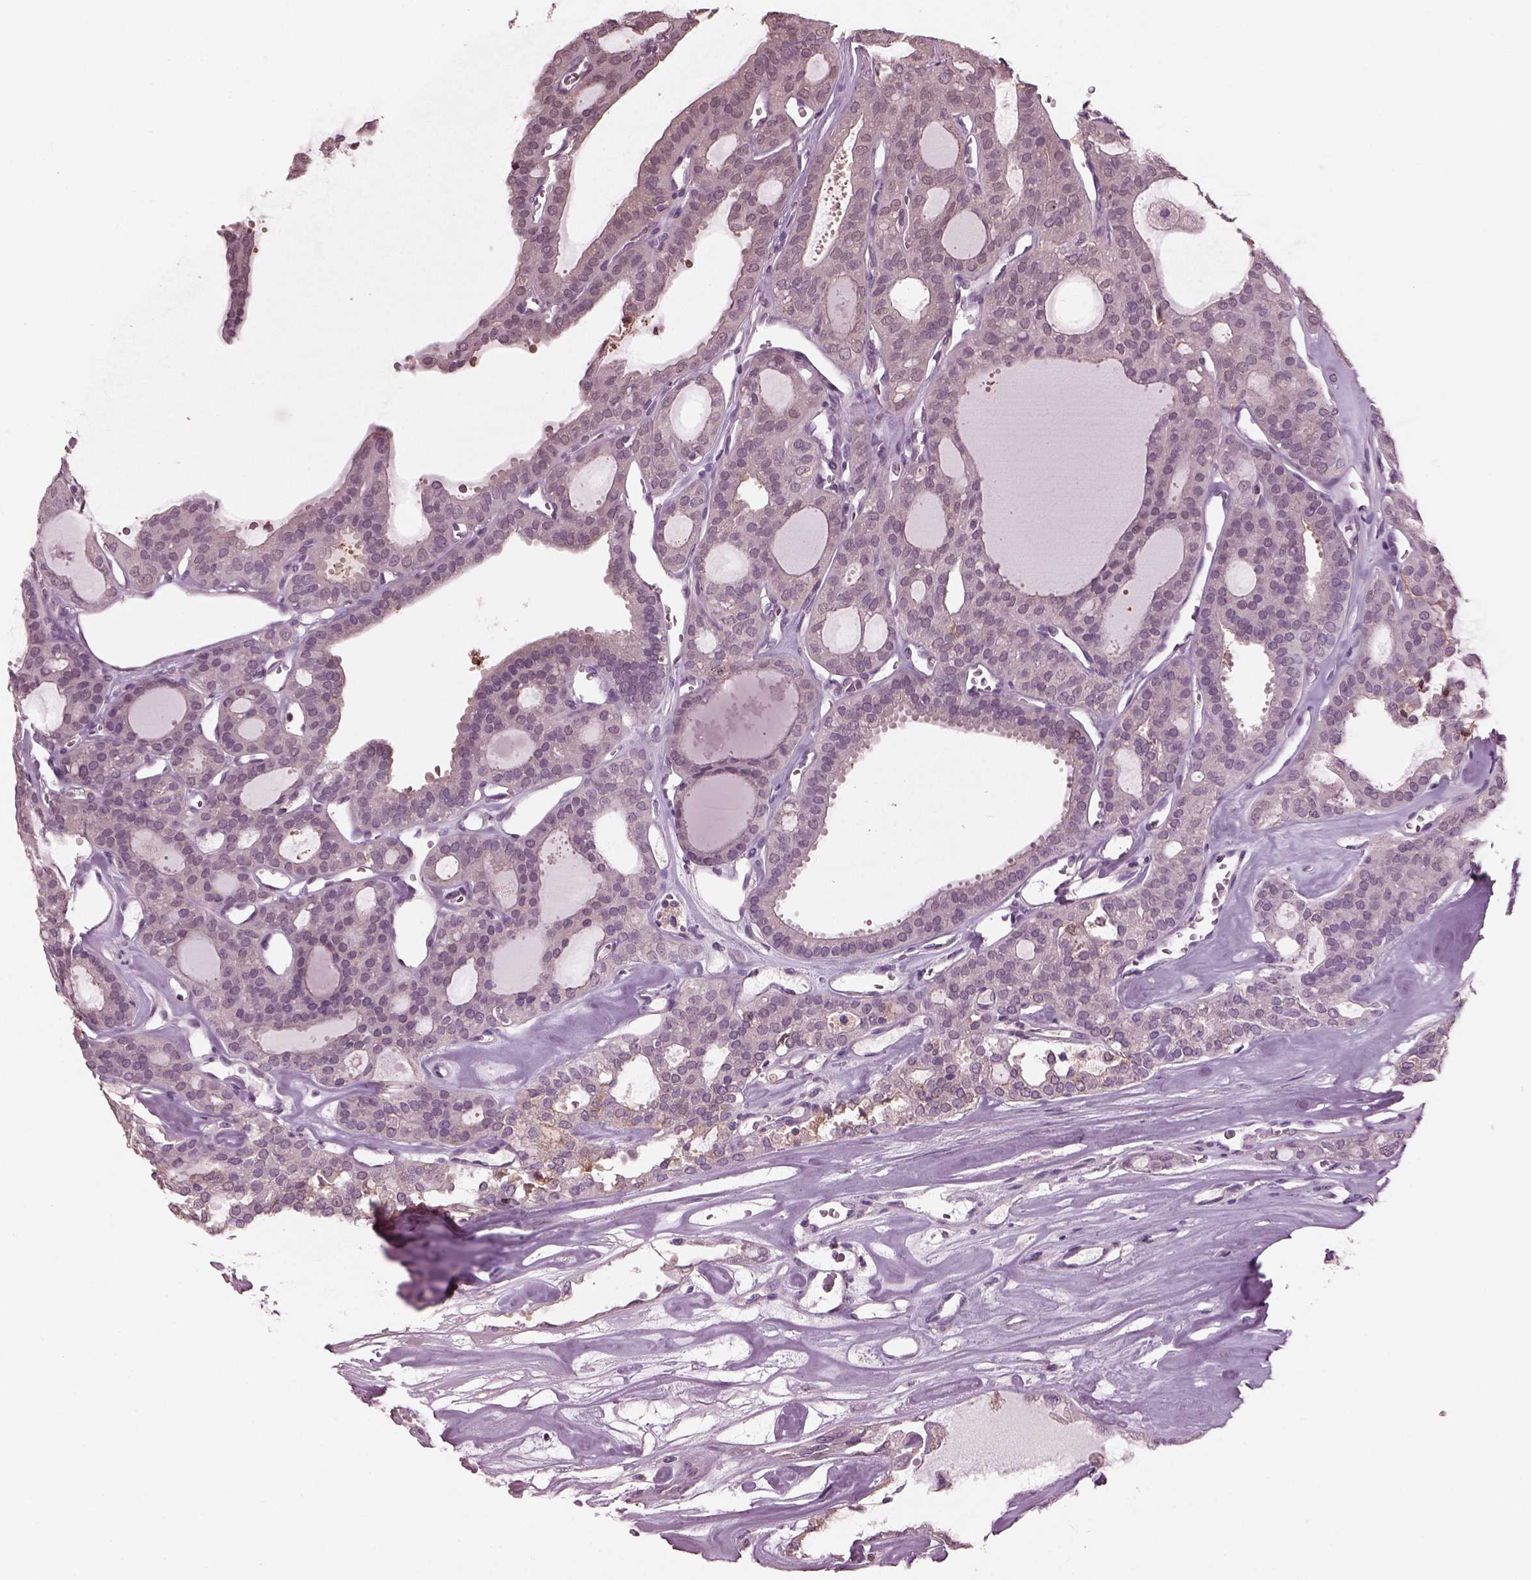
{"staining": {"intensity": "negative", "quantity": "none", "location": "none"}, "tissue": "thyroid cancer", "cell_type": "Tumor cells", "image_type": "cancer", "snomed": [{"axis": "morphology", "description": "Follicular adenoma carcinoma, NOS"}, {"axis": "topography", "description": "Thyroid gland"}], "caption": "This is a photomicrograph of immunohistochemistry (IHC) staining of follicular adenoma carcinoma (thyroid), which shows no staining in tumor cells.", "gene": "SRI", "patient": {"sex": "male", "age": 75}}